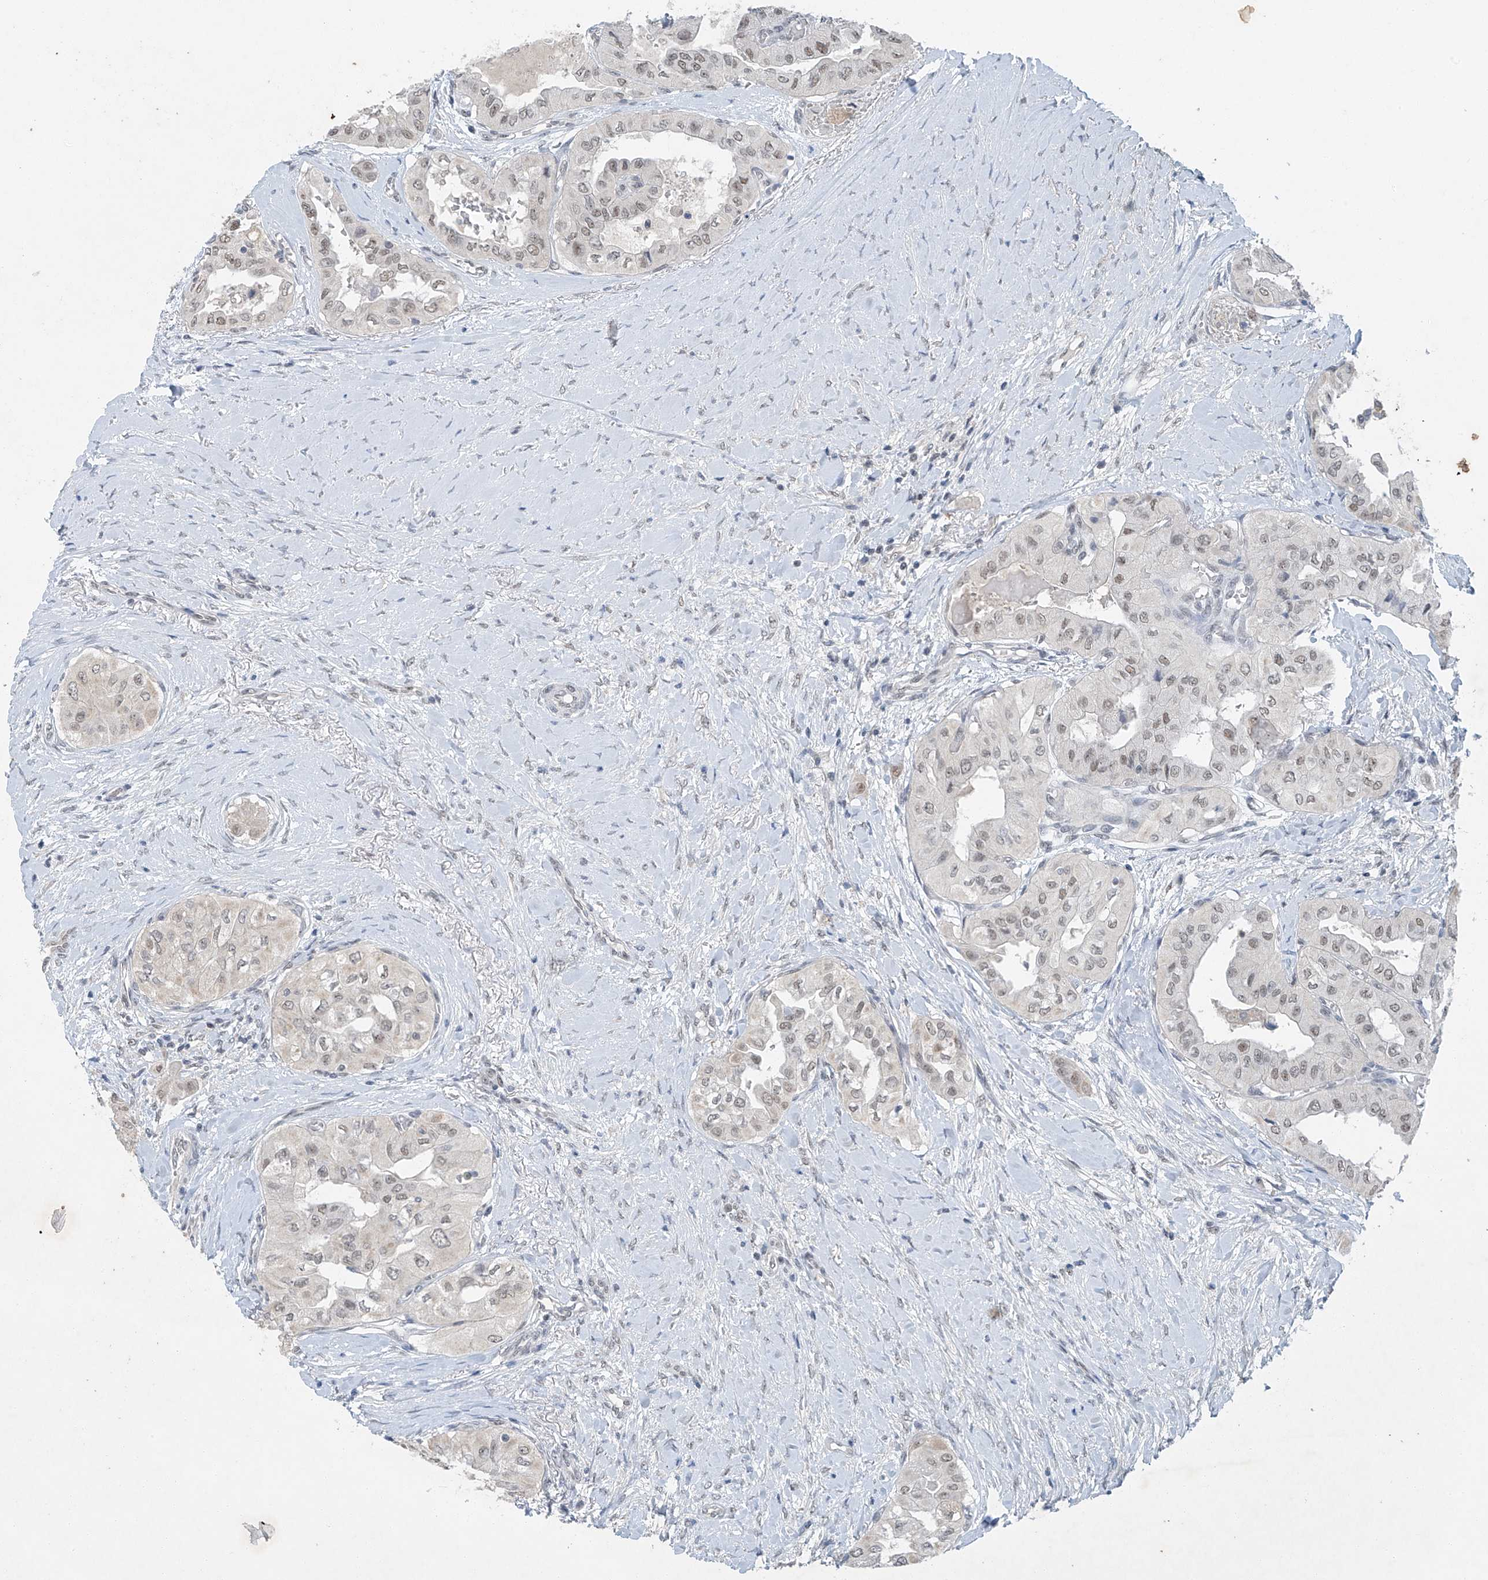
{"staining": {"intensity": "weak", "quantity": "25%-75%", "location": "nuclear"}, "tissue": "thyroid cancer", "cell_type": "Tumor cells", "image_type": "cancer", "snomed": [{"axis": "morphology", "description": "Papillary adenocarcinoma, NOS"}, {"axis": "topography", "description": "Thyroid gland"}], "caption": "Immunohistochemical staining of human thyroid cancer (papillary adenocarcinoma) reveals low levels of weak nuclear staining in approximately 25%-75% of tumor cells. The staining was performed using DAB, with brown indicating positive protein expression. Nuclei are stained blue with hematoxylin.", "gene": "TAF8", "patient": {"sex": "female", "age": 59}}